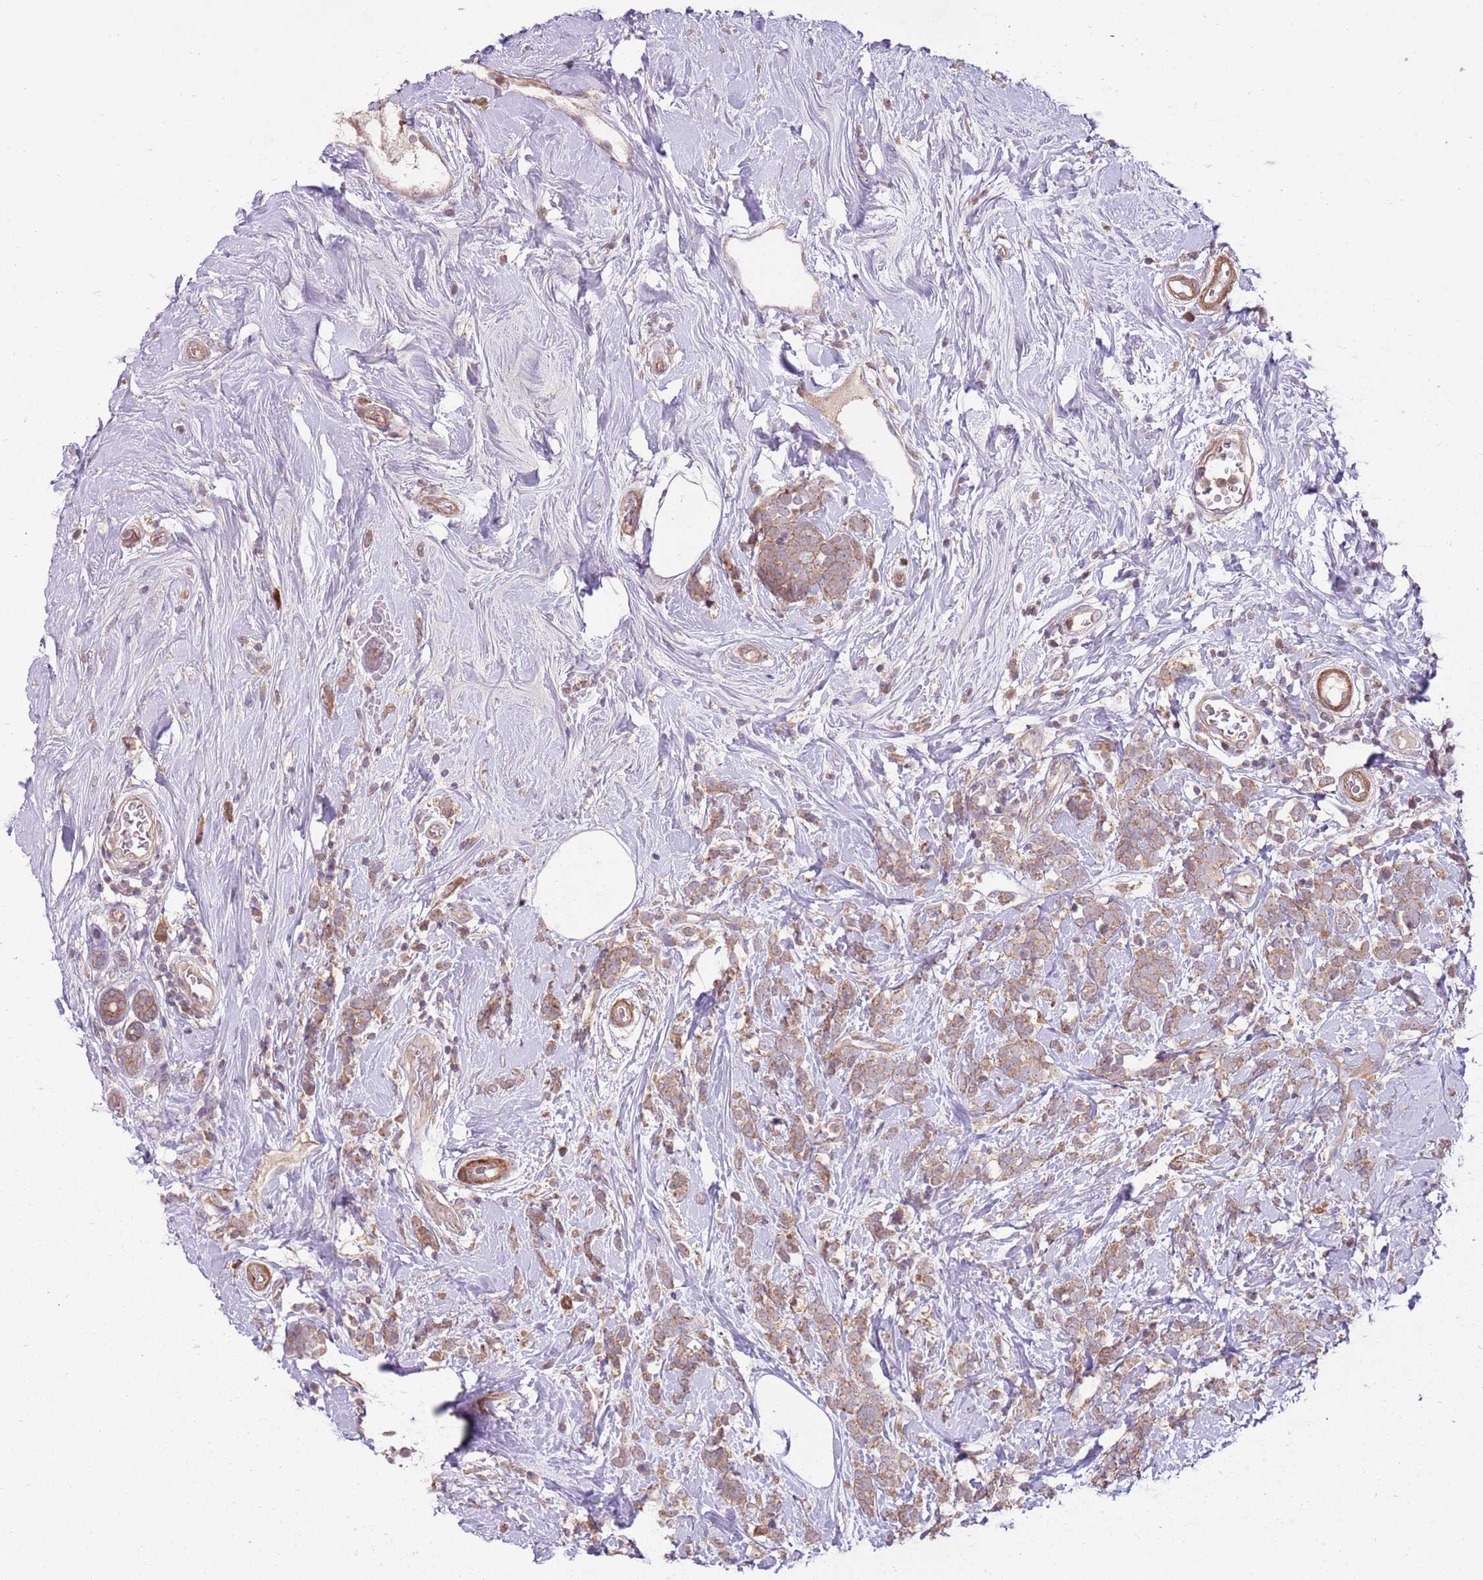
{"staining": {"intensity": "weak", "quantity": ">75%", "location": "cytoplasmic/membranous"}, "tissue": "breast cancer", "cell_type": "Tumor cells", "image_type": "cancer", "snomed": [{"axis": "morphology", "description": "Lobular carcinoma"}, {"axis": "topography", "description": "Breast"}], "caption": "Immunohistochemical staining of human breast lobular carcinoma reveals low levels of weak cytoplasmic/membranous expression in about >75% of tumor cells.", "gene": "SPATA31D1", "patient": {"sex": "female", "age": 58}}